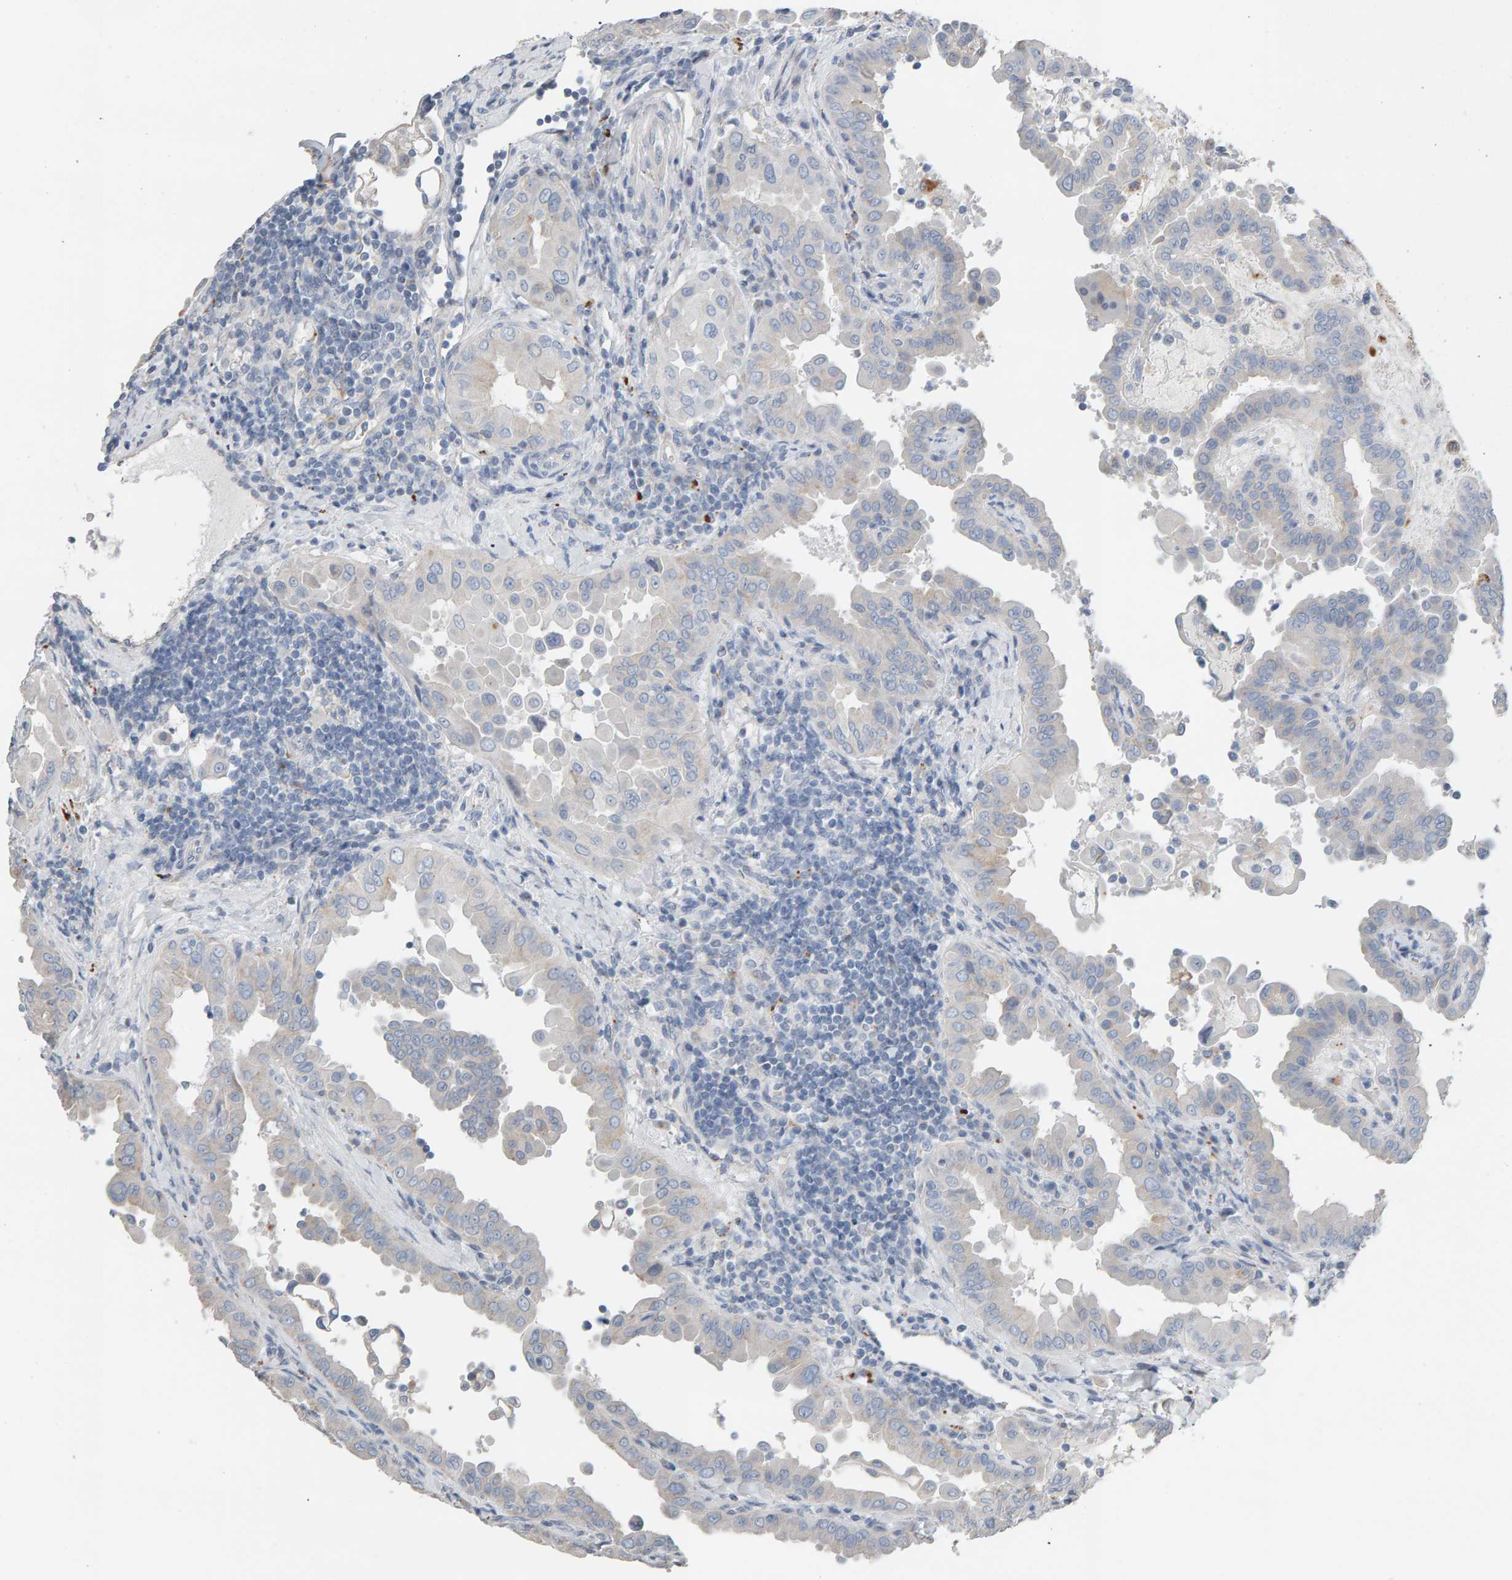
{"staining": {"intensity": "negative", "quantity": "none", "location": "none"}, "tissue": "thyroid cancer", "cell_type": "Tumor cells", "image_type": "cancer", "snomed": [{"axis": "morphology", "description": "Papillary adenocarcinoma, NOS"}, {"axis": "topography", "description": "Thyroid gland"}], "caption": "There is no significant staining in tumor cells of papillary adenocarcinoma (thyroid).", "gene": "IPPK", "patient": {"sex": "male", "age": 33}}